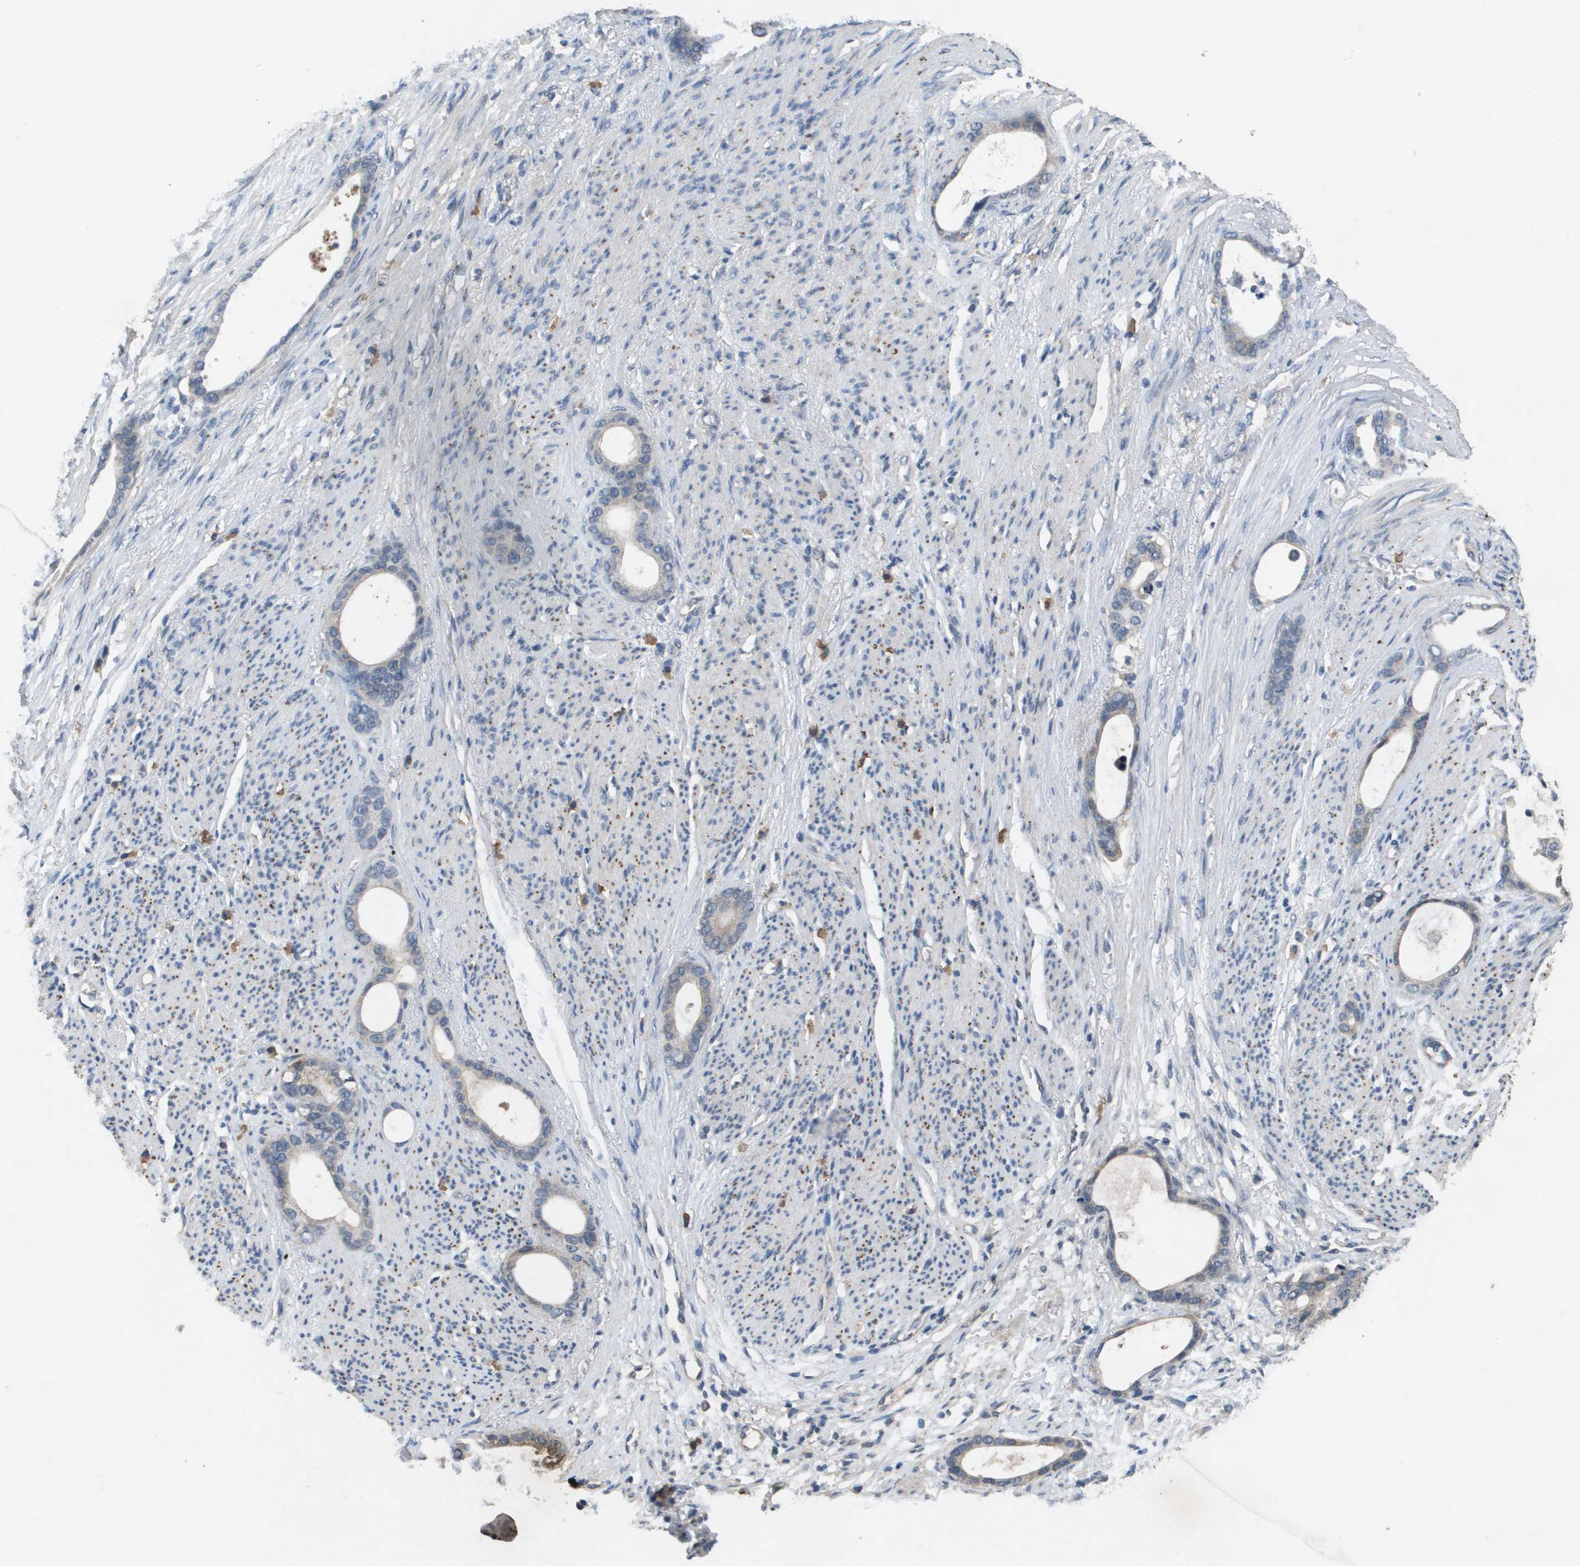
{"staining": {"intensity": "weak", "quantity": "<25%", "location": "cytoplasmic/membranous"}, "tissue": "stomach cancer", "cell_type": "Tumor cells", "image_type": "cancer", "snomed": [{"axis": "morphology", "description": "Adenocarcinoma, NOS"}, {"axis": "topography", "description": "Stomach"}], "caption": "The micrograph exhibits no staining of tumor cells in adenocarcinoma (stomach).", "gene": "PROC", "patient": {"sex": "female", "age": 75}}